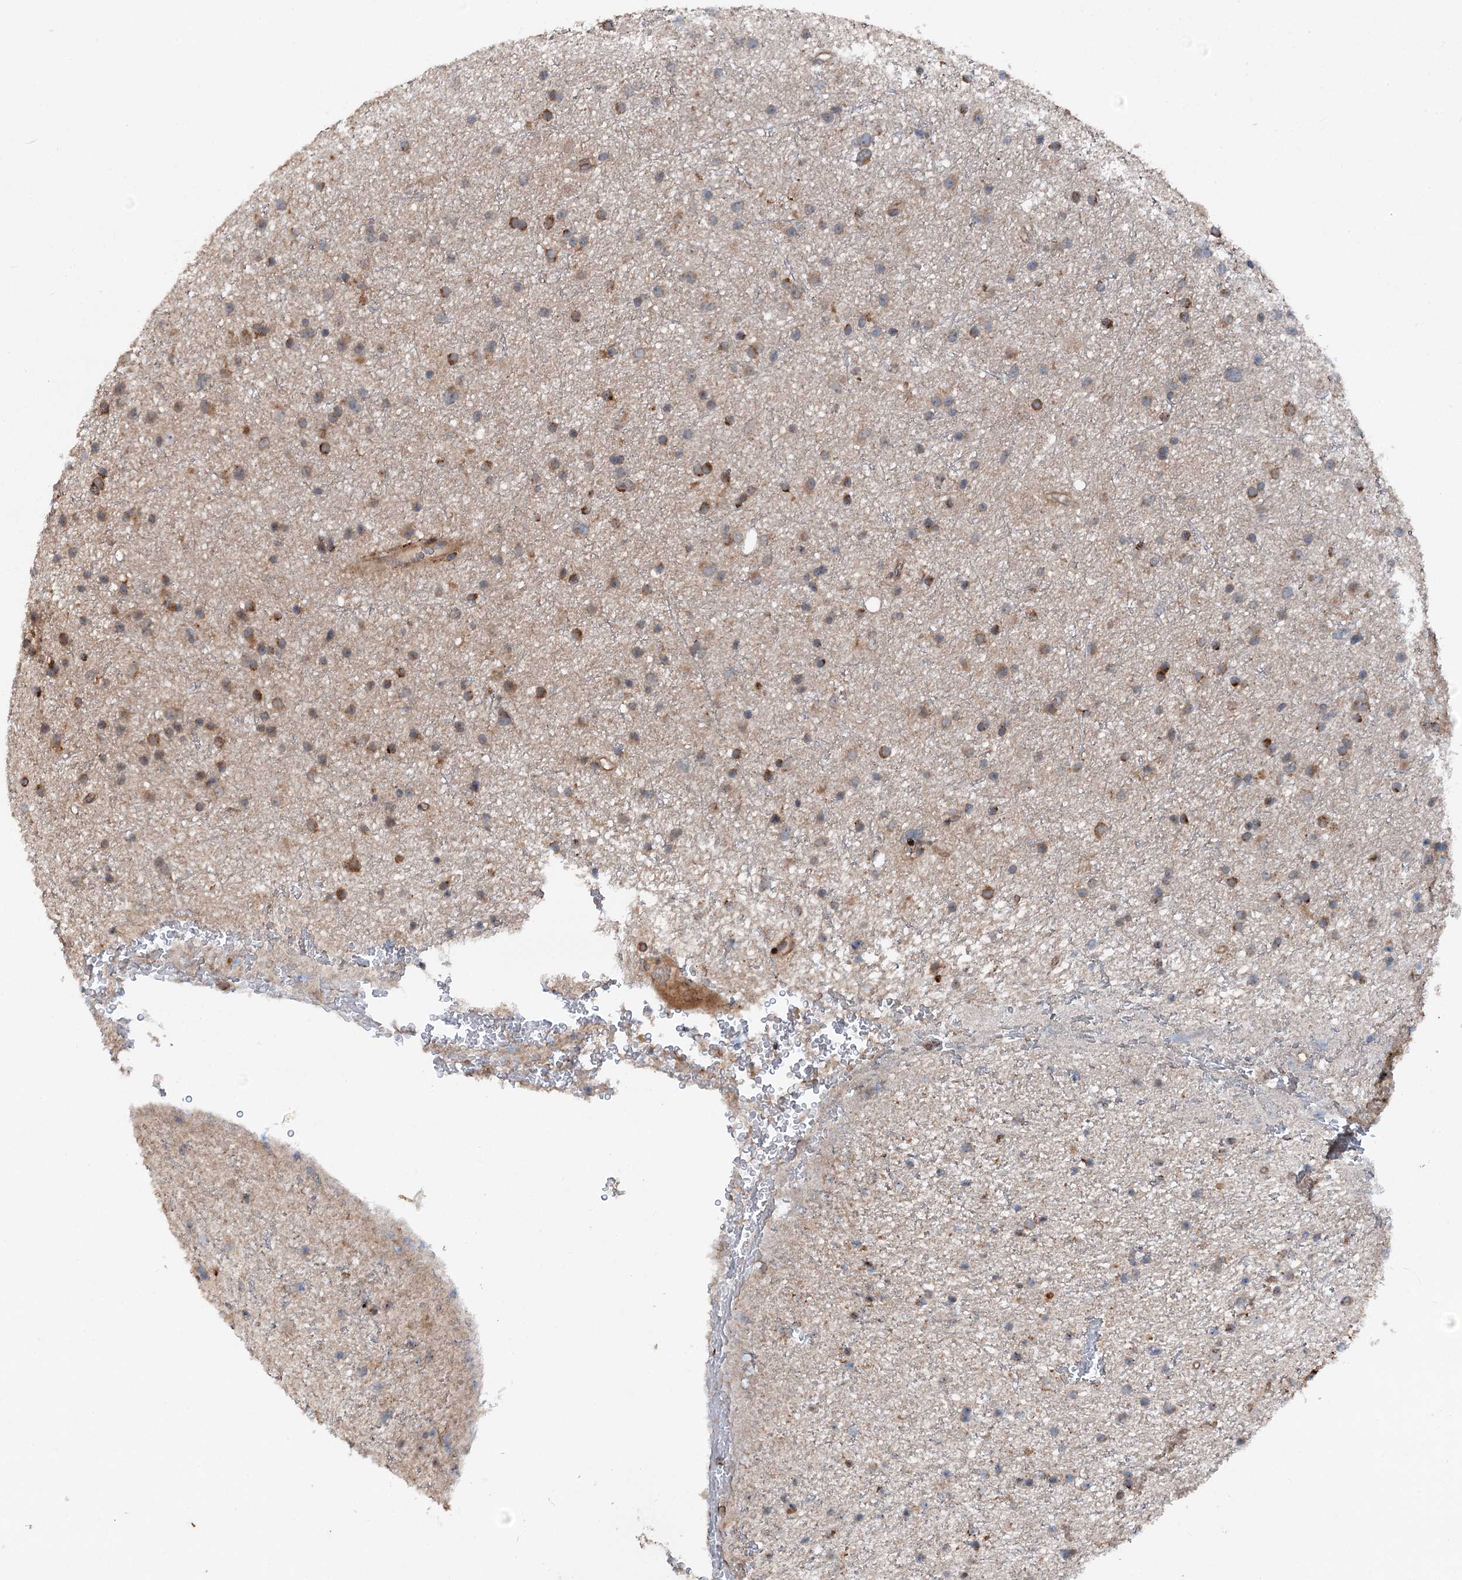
{"staining": {"intensity": "strong", "quantity": "25%-75%", "location": "cytoplasmic/membranous"}, "tissue": "glioma", "cell_type": "Tumor cells", "image_type": "cancer", "snomed": [{"axis": "morphology", "description": "Glioma, malignant, Low grade"}, {"axis": "topography", "description": "Cerebral cortex"}], "caption": "Strong cytoplasmic/membranous protein staining is identified in approximately 25%-75% of tumor cells in glioma. The protein is shown in brown color, while the nuclei are stained blue.", "gene": "DDIAS", "patient": {"sex": "female", "age": 39}}